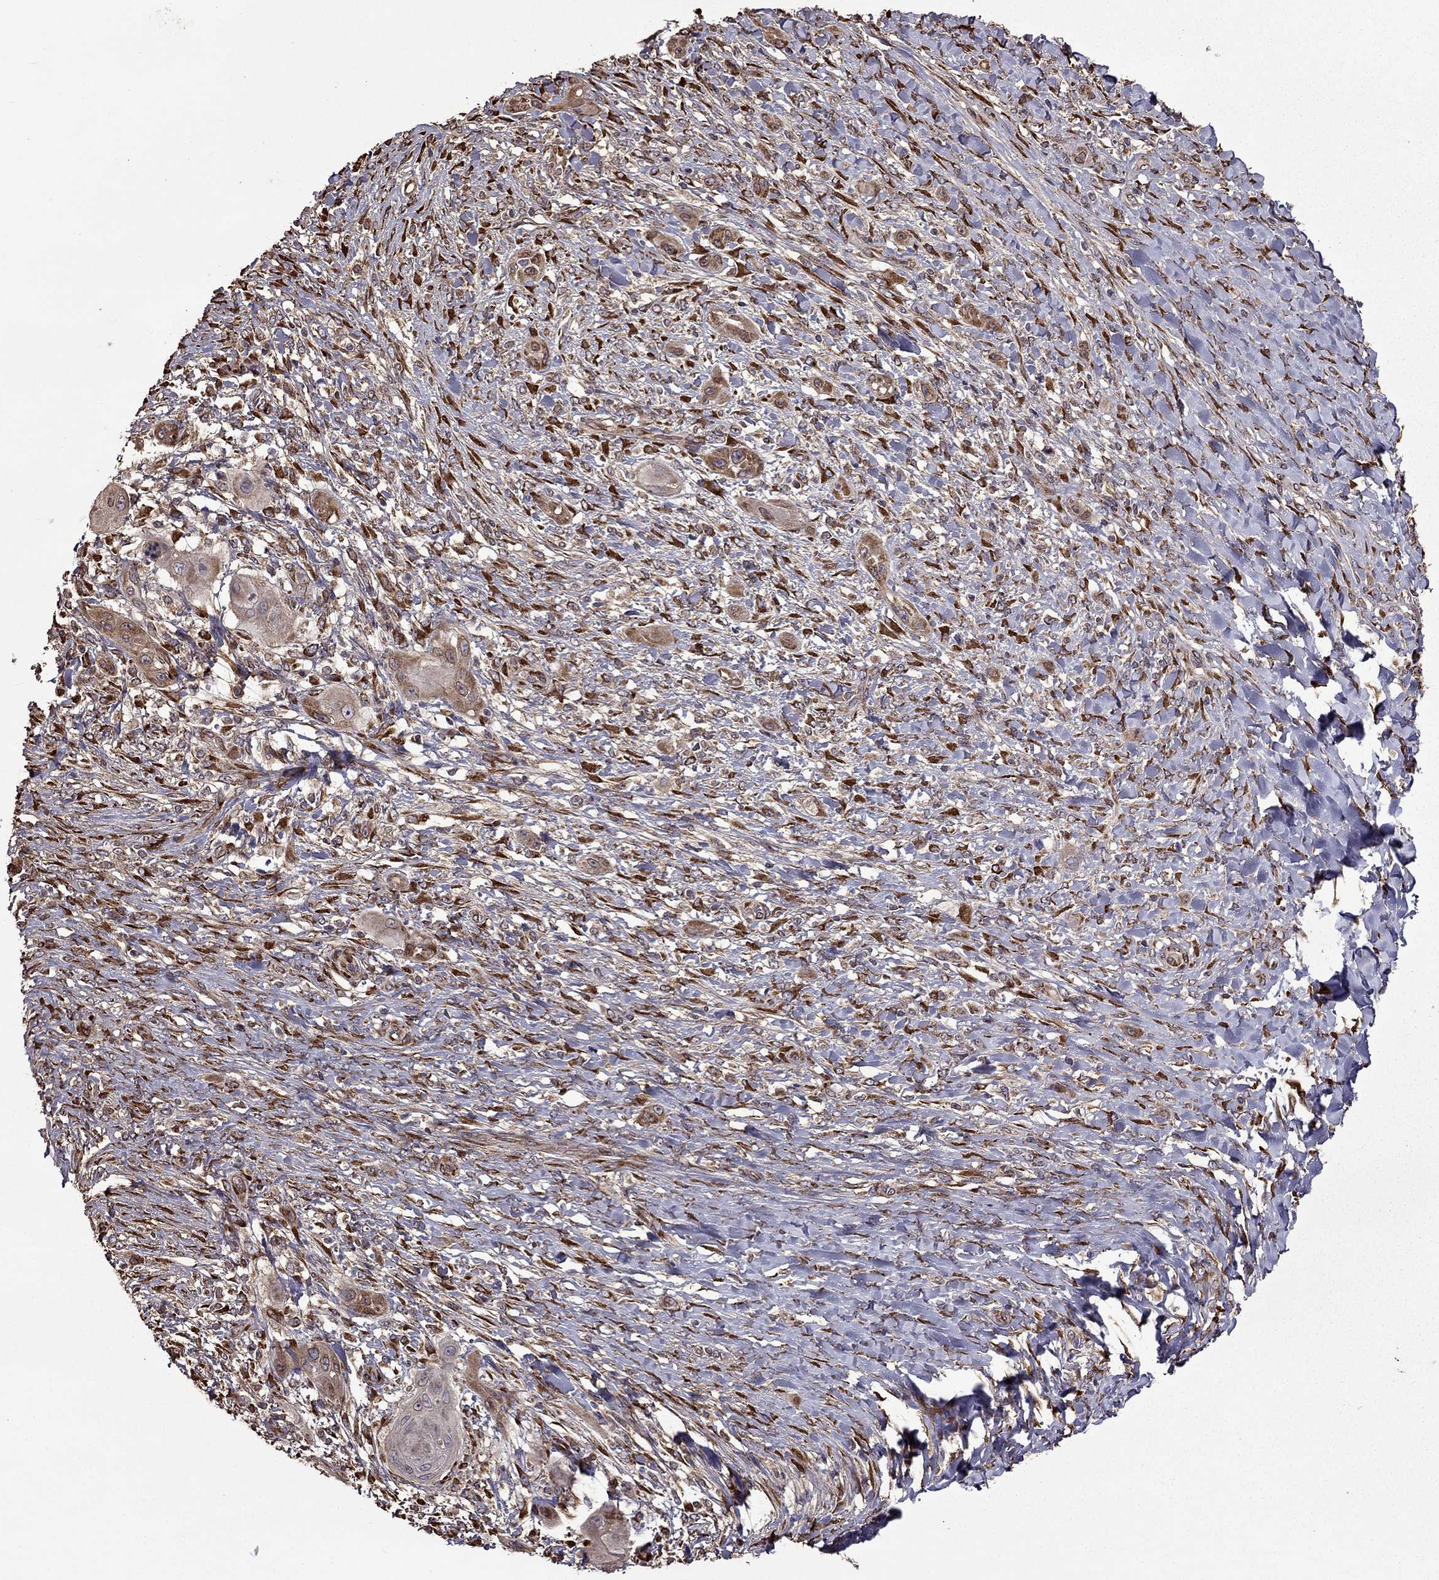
{"staining": {"intensity": "moderate", "quantity": "25%-75%", "location": "cytoplasmic/membranous"}, "tissue": "skin cancer", "cell_type": "Tumor cells", "image_type": "cancer", "snomed": [{"axis": "morphology", "description": "Squamous cell carcinoma, NOS"}, {"axis": "topography", "description": "Skin"}], "caption": "Skin cancer stained for a protein demonstrates moderate cytoplasmic/membranous positivity in tumor cells.", "gene": "IKBIP", "patient": {"sex": "male", "age": 62}}